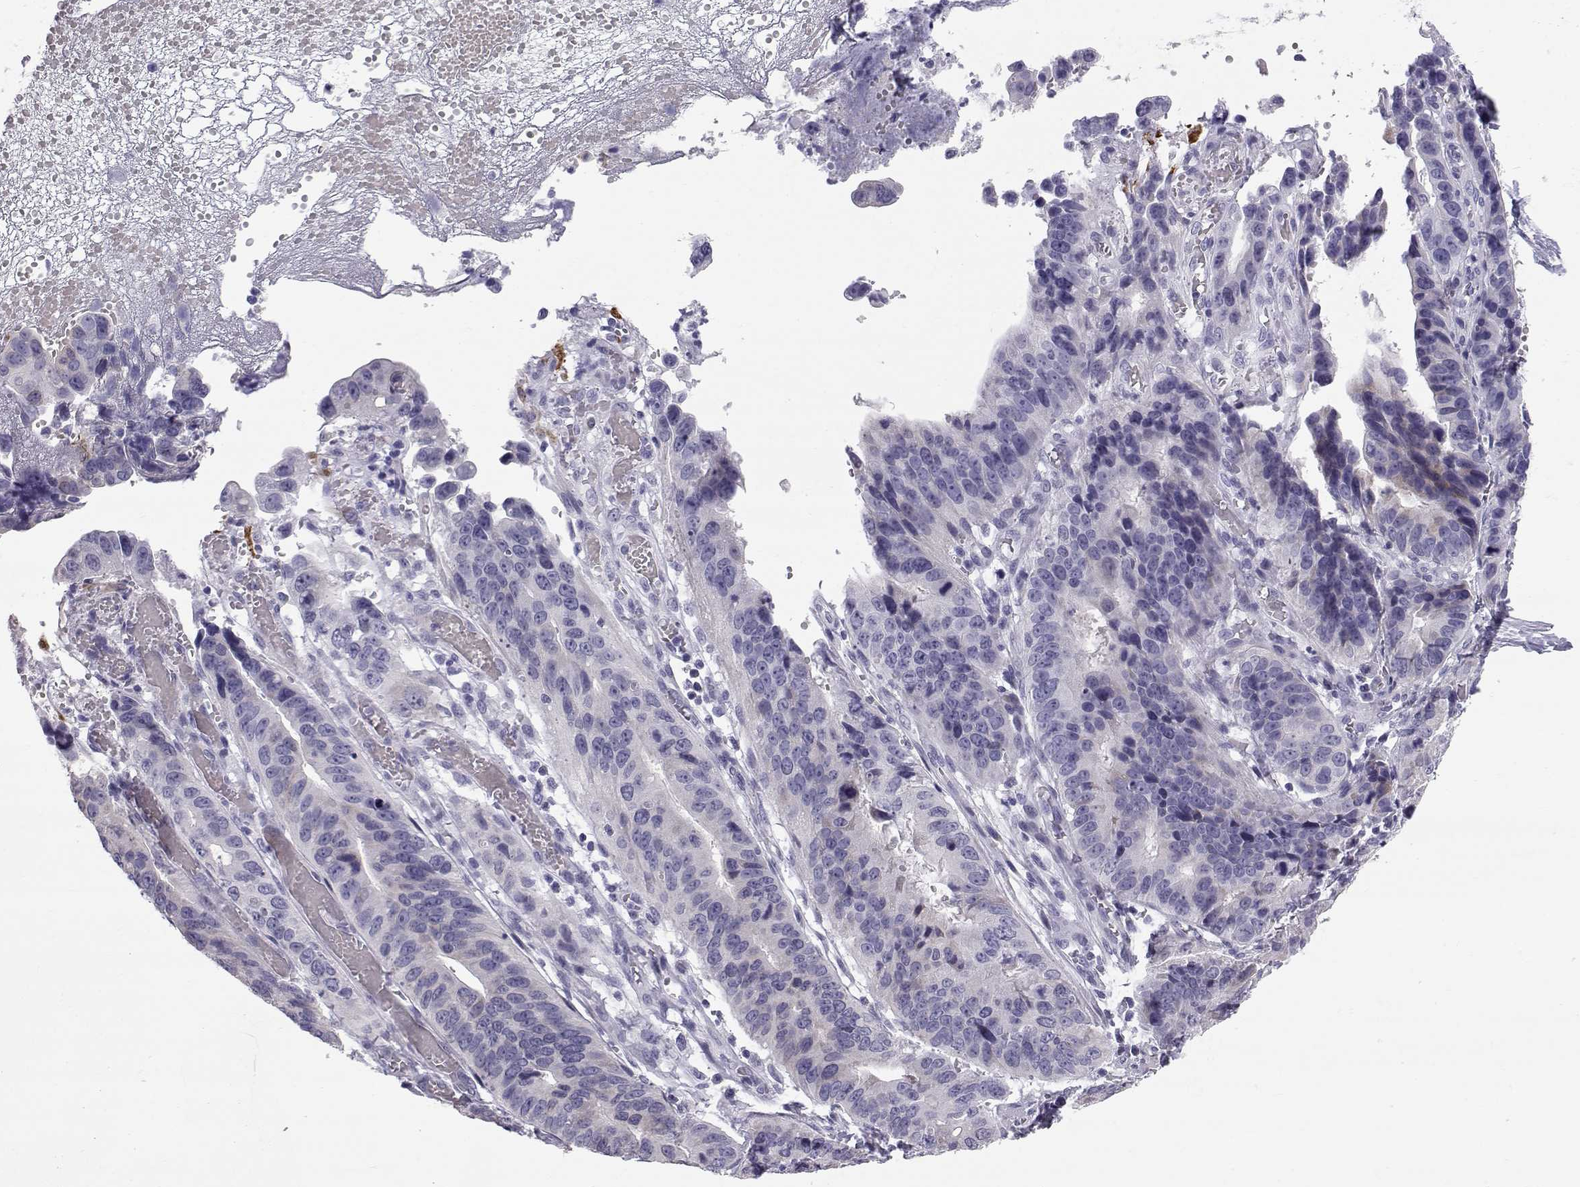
{"staining": {"intensity": "negative", "quantity": "none", "location": "none"}, "tissue": "stomach cancer", "cell_type": "Tumor cells", "image_type": "cancer", "snomed": [{"axis": "morphology", "description": "Adenocarcinoma, NOS"}, {"axis": "topography", "description": "Stomach"}], "caption": "Protein analysis of adenocarcinoma (stomach) demonstrates no significant expression in tumor cells. The staining was performed using DAB to visualize the protein expression in brown, while the nuclei were stained in blue with hematoxylin (Magnification: 20x).", "gene": "RNASE12", "patient": {"sex": "male", "age": 84}}